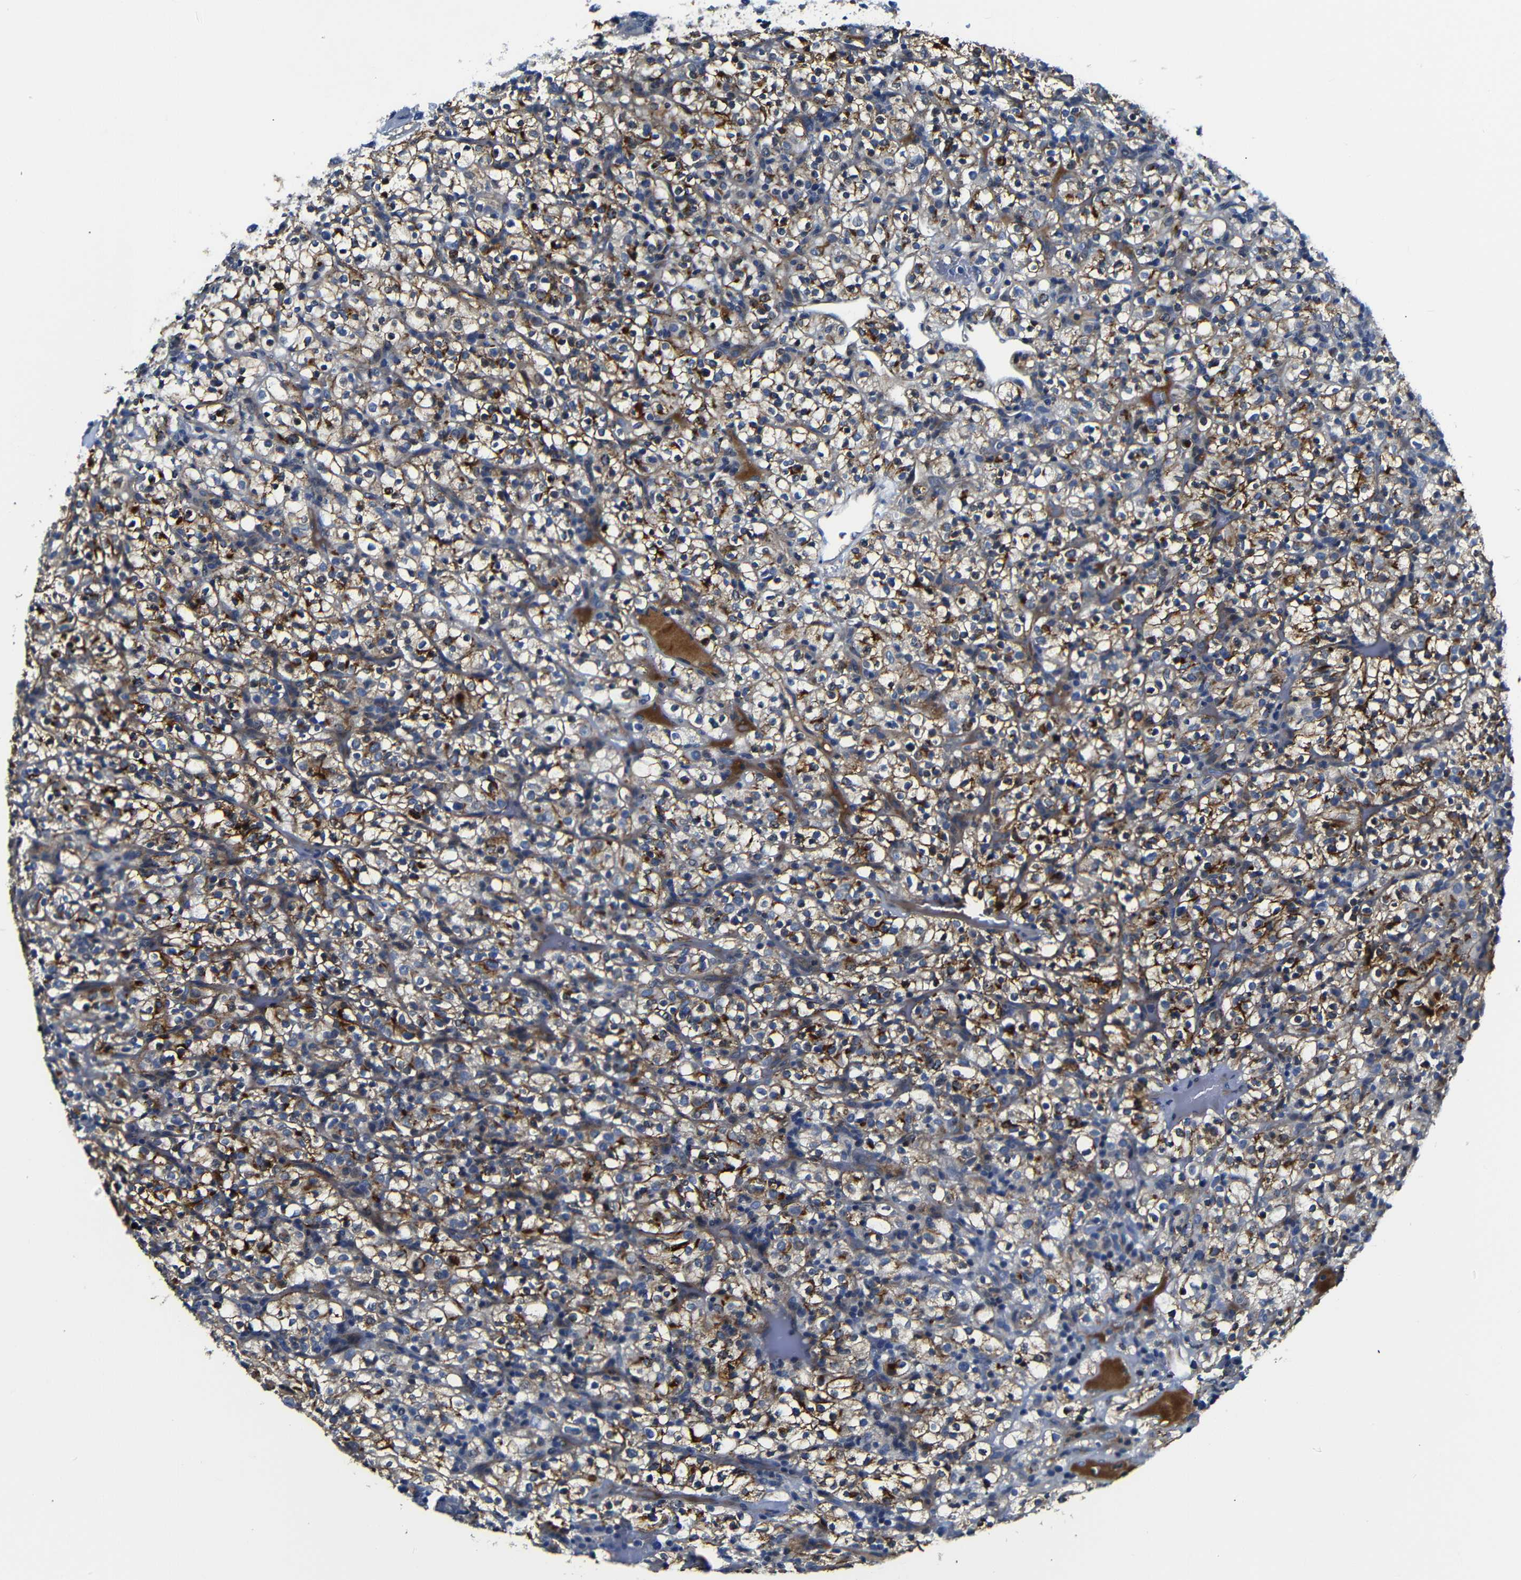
{"staining": {"intensity": "moderate", "quantity": ">75%", "location": "cytoplasmic/membranous"}, "tissue": "renal cancer", "cell_type": "Tumor cells", "image_type": "cancer", "snomed": [{"axis": "morphology", "description": "Normal tissue, NOS"}, {"axis": "morphology", "description": "Adenocarcinoma, NOS"}, {"axis": "topography", "description": "Kidney"}], "caption": "Immunohistochemical staining of human renal cancer (adenocarcinoma) displays medium levels of moderate cytoplasmic/membranous staining in about >75% of tumor cells.", "gene": "AFDN", "patient": {"sex": "female", "age": 72}}